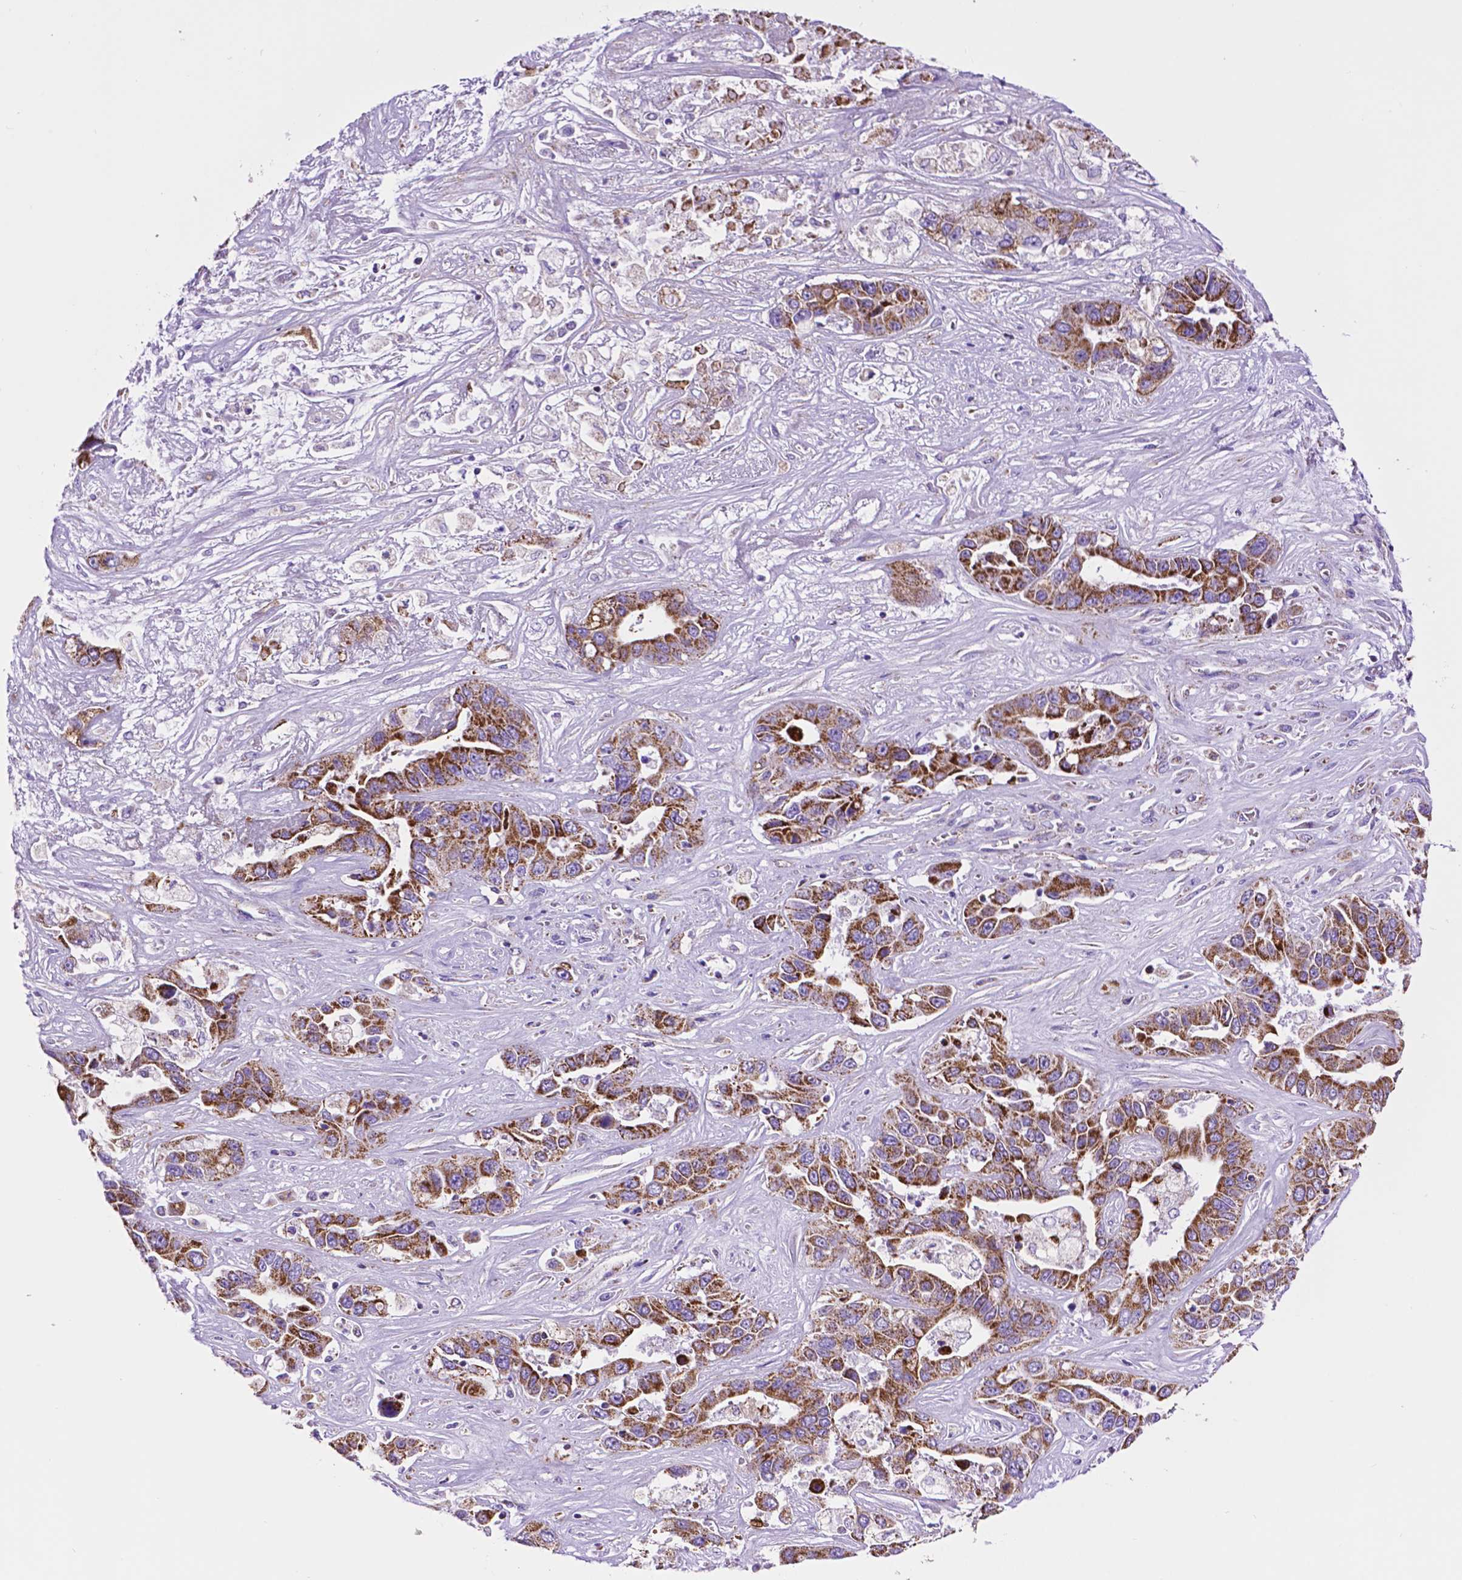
{"staining": {"intensity": "strong", "quantity": ">75%", "location": "cytoplasmic/membranous"}, "tissue": "liver cancer", "cell_type": "Tumor cells", "image_type": "cancer", "snomed": [{"axis": "morphology", "description": "Cholangiocarcinoma"}, {"axis": "topography", "description": "Liver"}], "caption": "Immunohistochemistry (IHC) of liver cholangiocarcinoma reveals high levels of strong cytoplasmic/membranous expression in about >75% of tumor cells.", "gene": "GDPD5", "patient": {"sex": "female", "age": 52}}